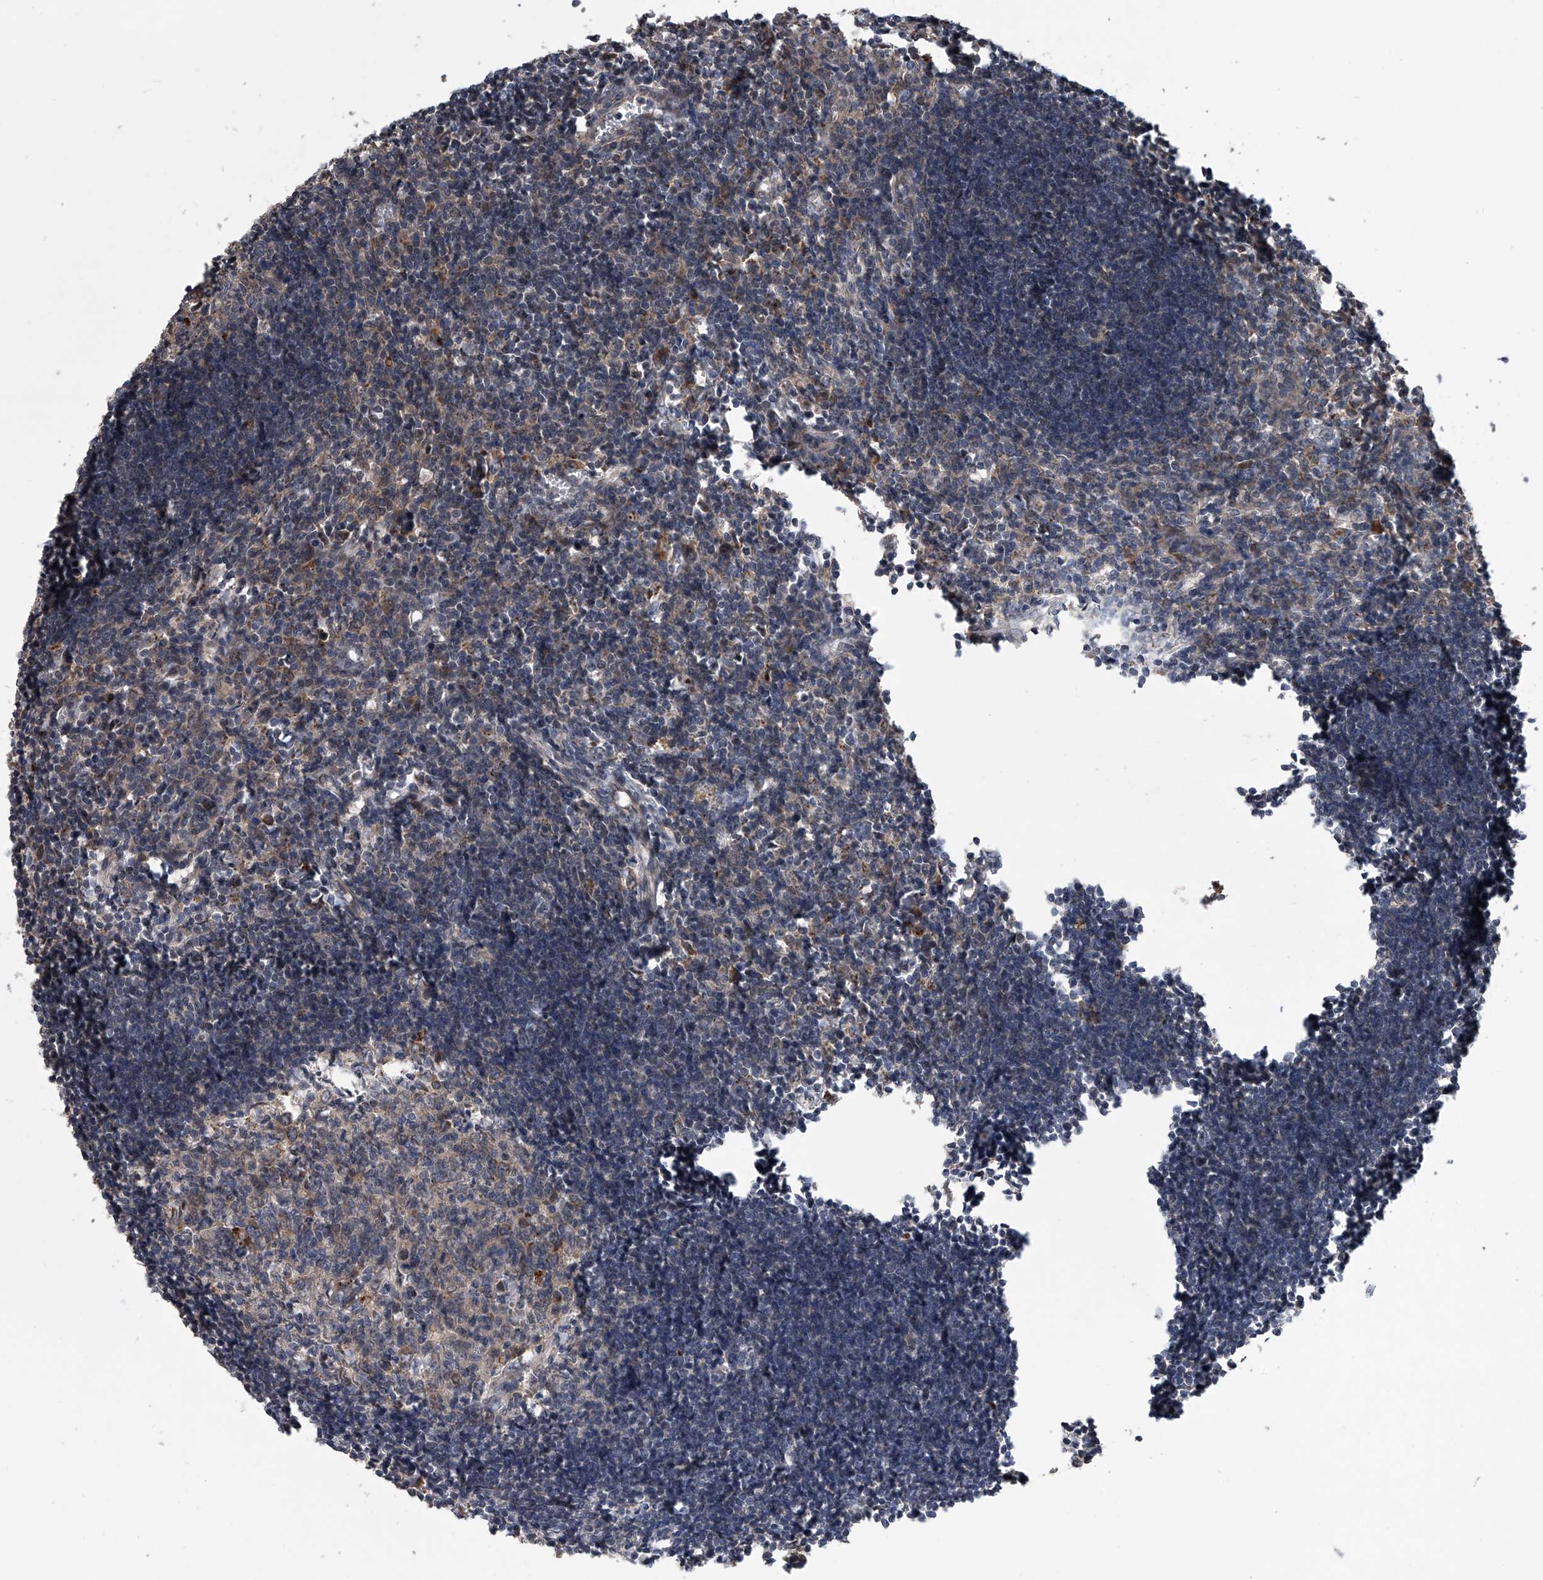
{"staining": {"intensity": "weak", "quantity": "<25%", "location": "cytoplasmic/membranous"}, "tissue": "lymph node", "cell_type": "Germinal center cells", "image_type": "normal", "snomed": [{"axis": "morphology", "description": "Normal tissue, NOS"}, {"axis": "morphology", "description": "Malignant melanoma, Metastatic site"}, {"axis": "topography", "description": "Lymph node"}], "caption": "Immunohistochemistry (IHC) image of unremarkable human lymph node stained for a protein (brown), which exhibits no expression in germinal center cells. (Stains: DAB (3,3'-diaminobenzidine) immunohistochemistry with hematoxylin counter stain, Microscopy: brightfield microscopy at high magnification).", "gene": "GEMIN8", "patient": {"sex": "male", "age": 41}}